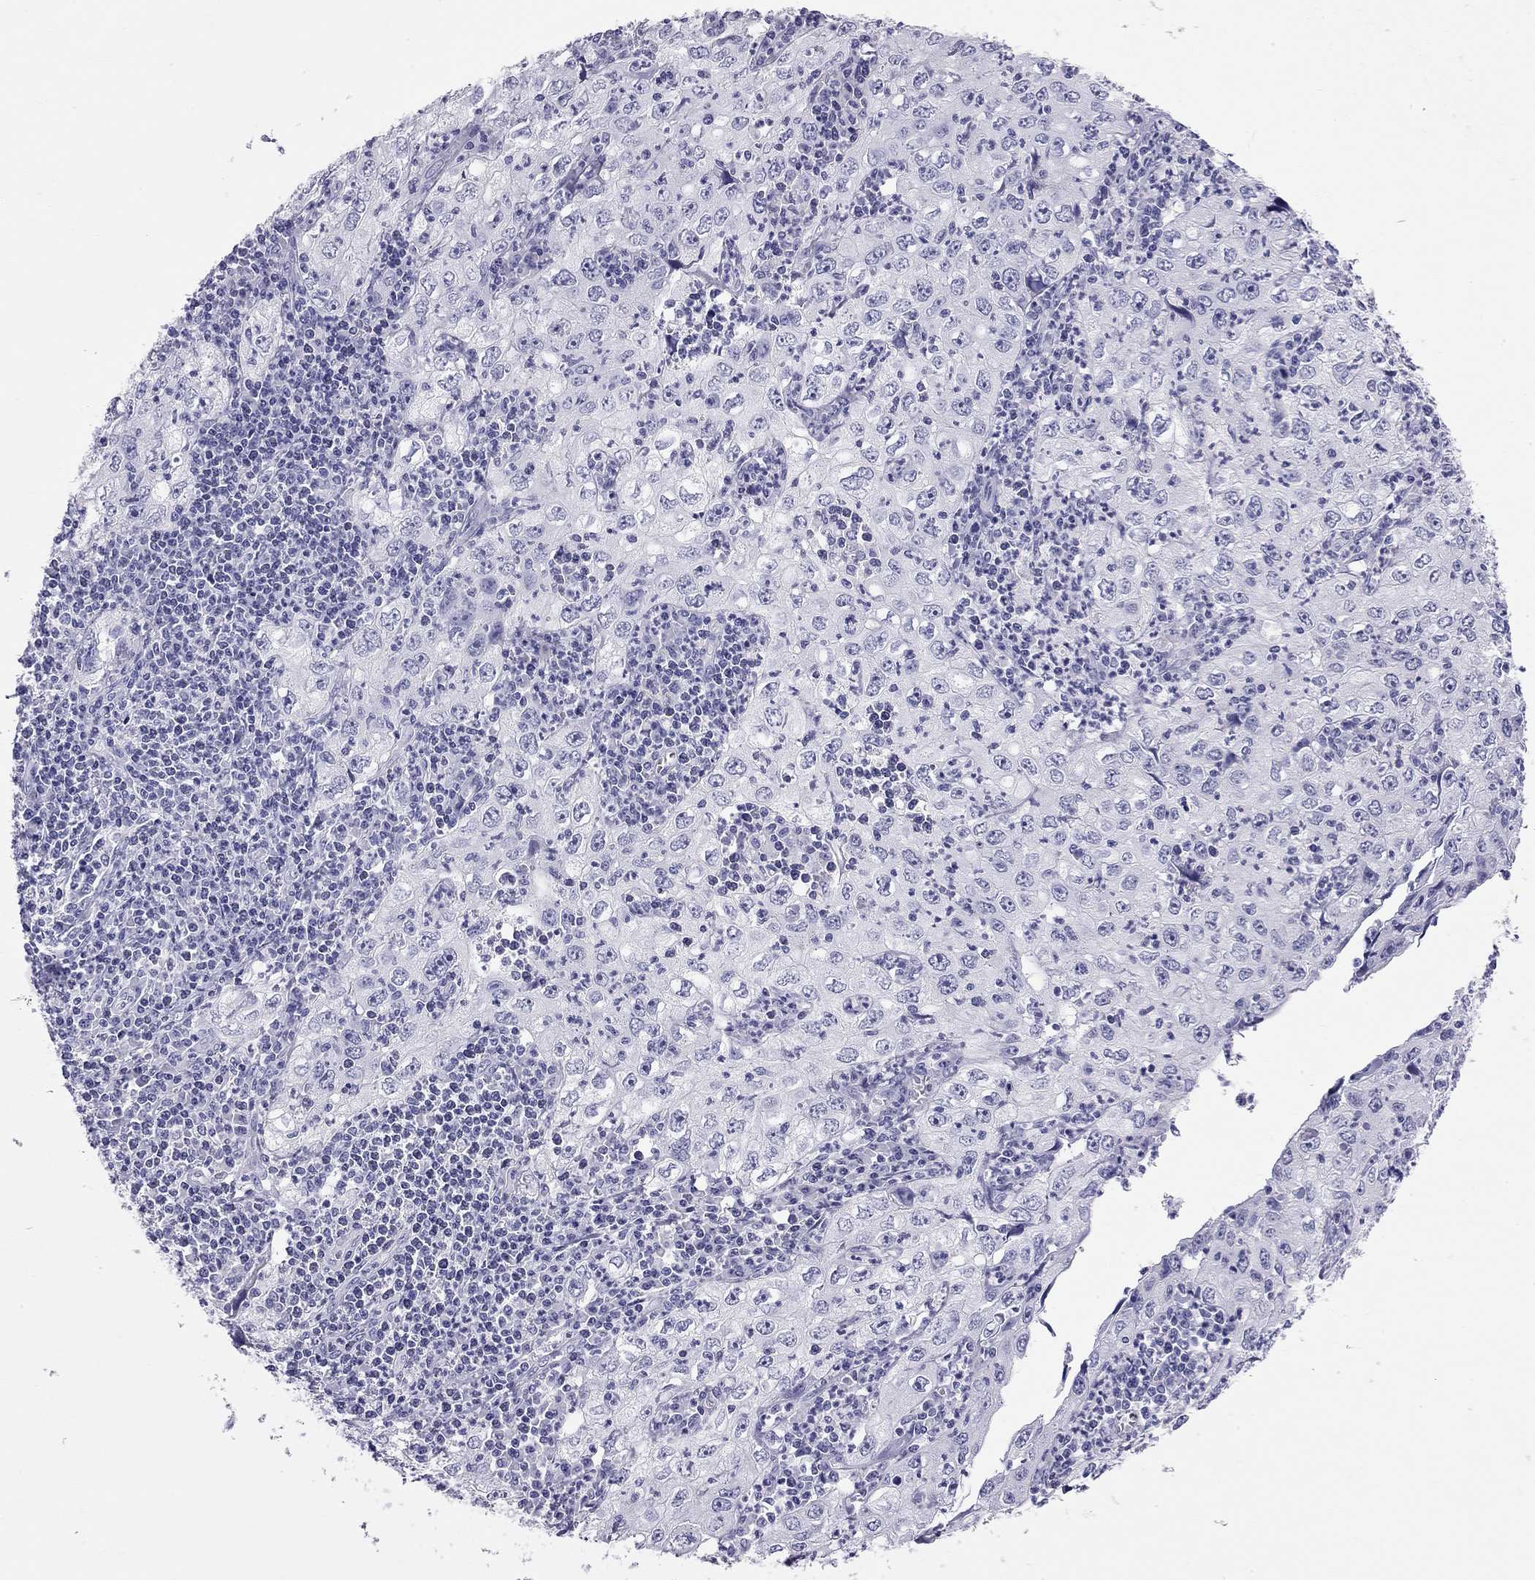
{"staining": {"intensity": "negative", "quantity": "none", "location": "none"}, "tissue": "cervical cancer", "cell_type": "Tumor cells", "image_type": "cancer", "snomed": [{"axis": "morphology", "description": "Squamous cell carcinoma, NOS"}, {"axis": "topography", "description": "Cervix"}], "caption": "Immunohistochemistry (IHC) micrograph of cervical cancer (squamous cell carcinoma) stained for a protein (brown), which demonstrates no expression in tumor cells.", "gene": "TRPM3", "patient": {"sex": "female", "age": 24}}